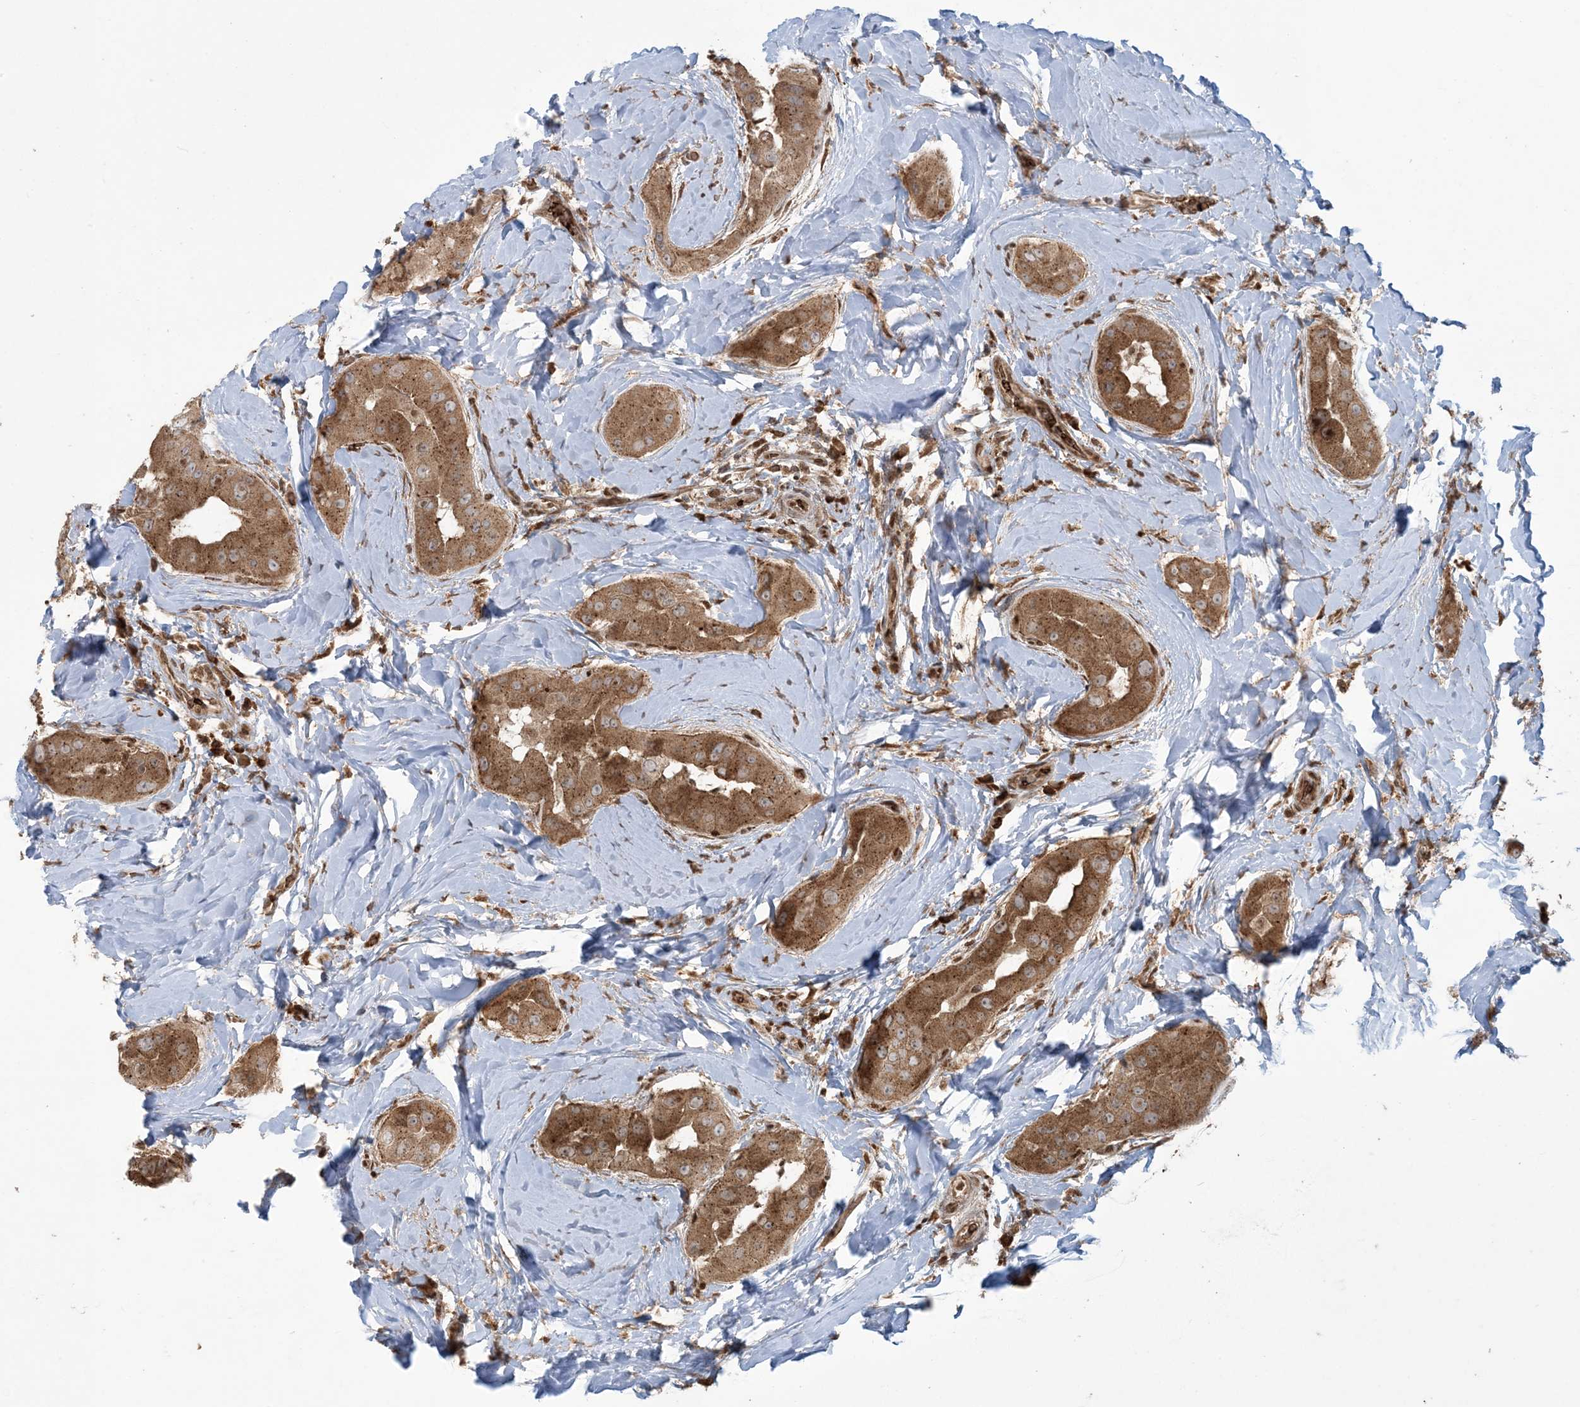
{"staining": {"intensity": "strong", "quantity": ">75%", "location": "cytoplasmic/membranous"}, "tissue": "thyroid cancer", "cell_type": "Tumor cells", "image_type": "cancer", "snomed": [{"axis": "morphology", "description": "Papillary adenocarcinoma, NOS"}, {"axis": "topography", "description": "Thyroid gland"}], "caption": "High-magnification brightfield microscopy of thyroid cancer (papillary adenocarcinoma) stained with DAB (3,3'-diaminobenzidine) (brown) and counterstained with hematoxylin (blue). tumor cells exhibit strong cytoplasmic/membranous expression is identified in about>75% of cells. Immunohistochemistry (ihc) stains the protein of interest in brown and the nuclei are stained blue.", "gene": "ABCF3", "patient": {"sex": "male", "age": 33}}